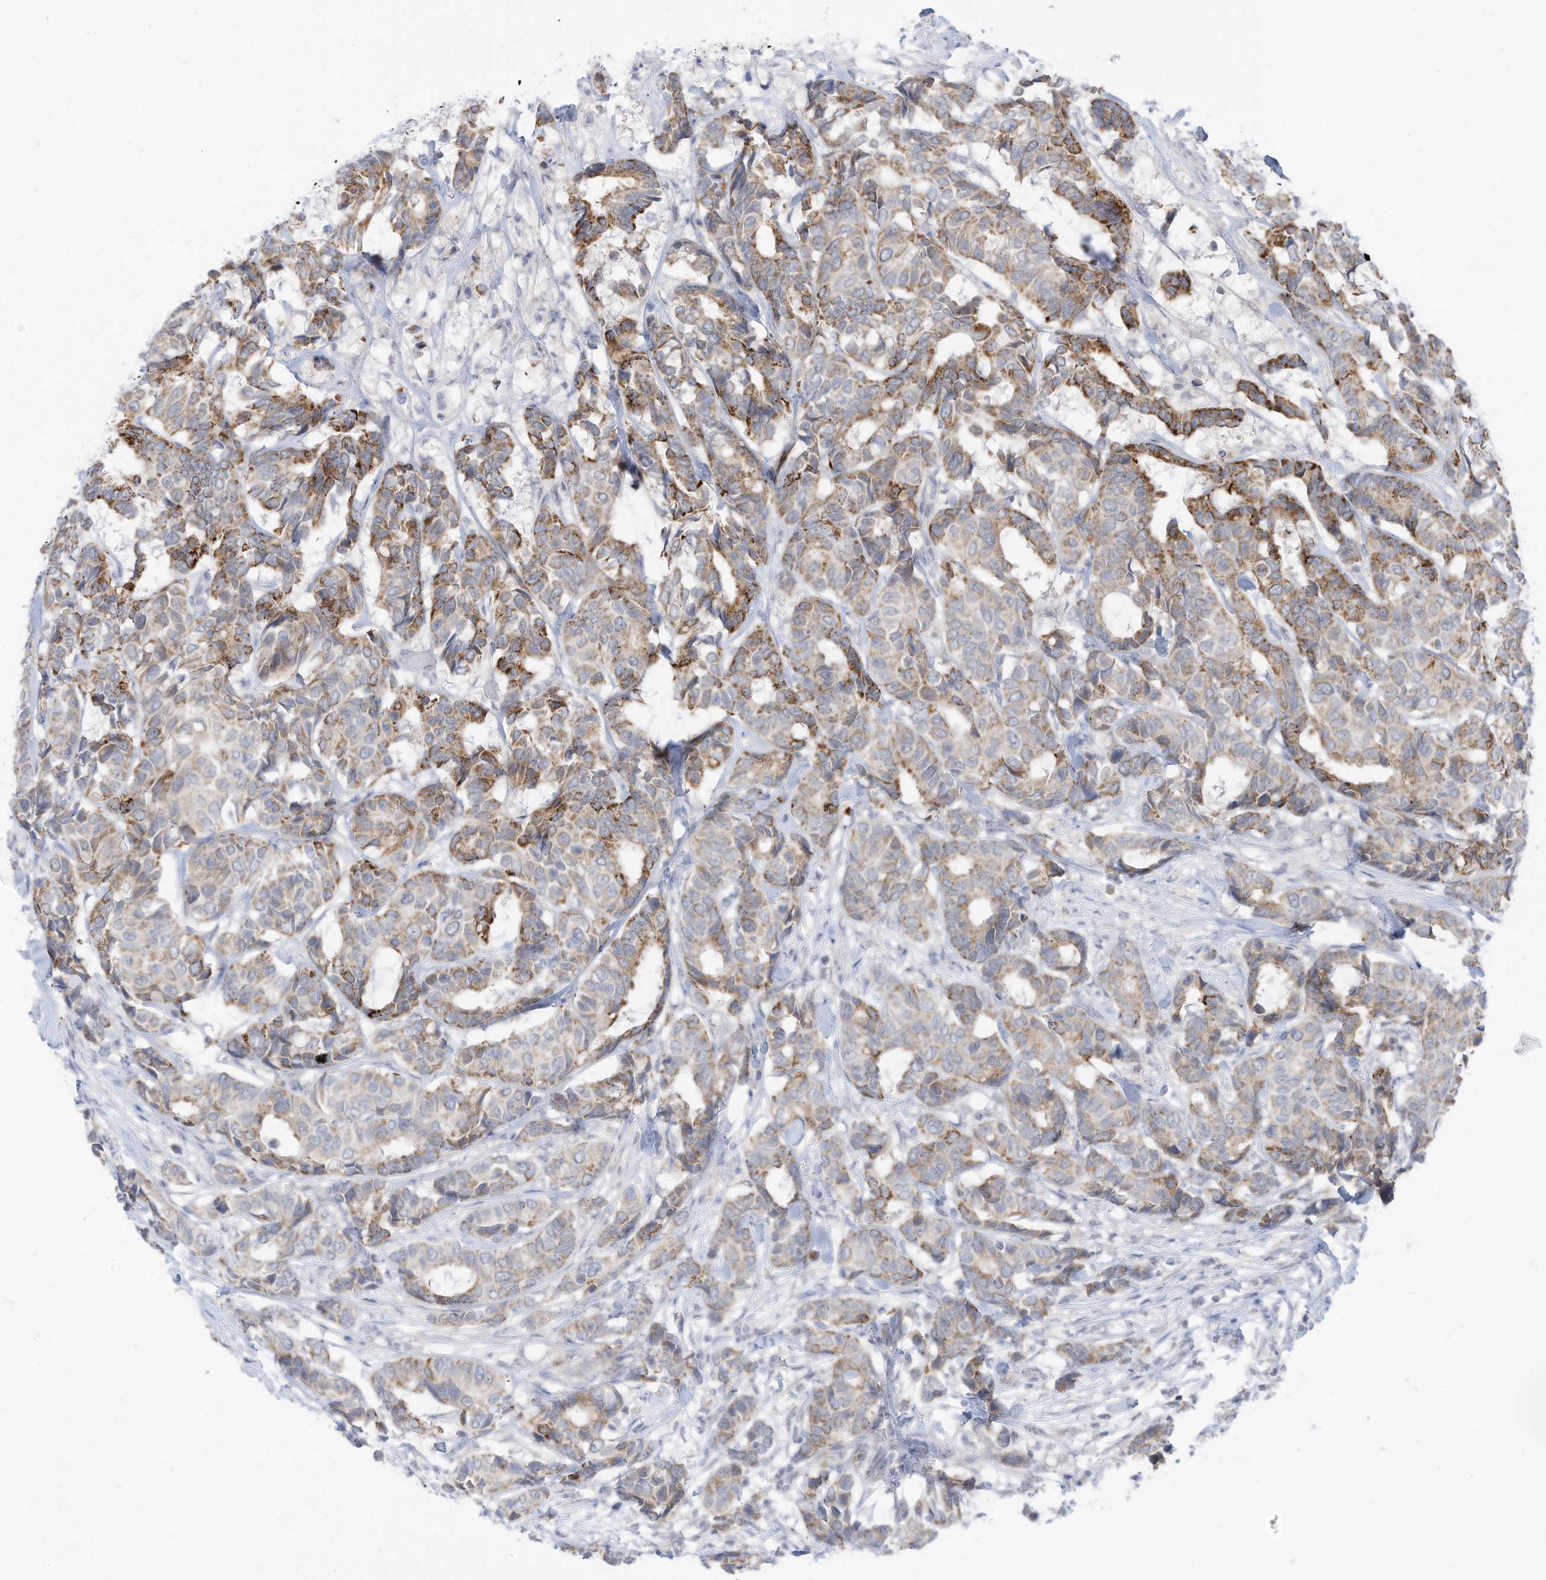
{"staining": {"intensity": "moderate", "quantity": "25%-75%", "location": "cytoplasmic/membranous"}, "tissue": "breast cancer", "cell_type": "Tumor cells", "image_type": "cancer", "snomed": [{"axis": "morphology", "description": "Duct carcinoma"}, {"axis": "topography", "description": "Breast"}], "caption": "A brown stain highlights moderate cytoplasmic/membranous expression of a protein in human intraductal carcinoma (breast) tumor cells. (DAB IHC with brightfield microscopy, high magnification).", "gene": "OGT", "patient": {"sex": "female", "age": 87}}